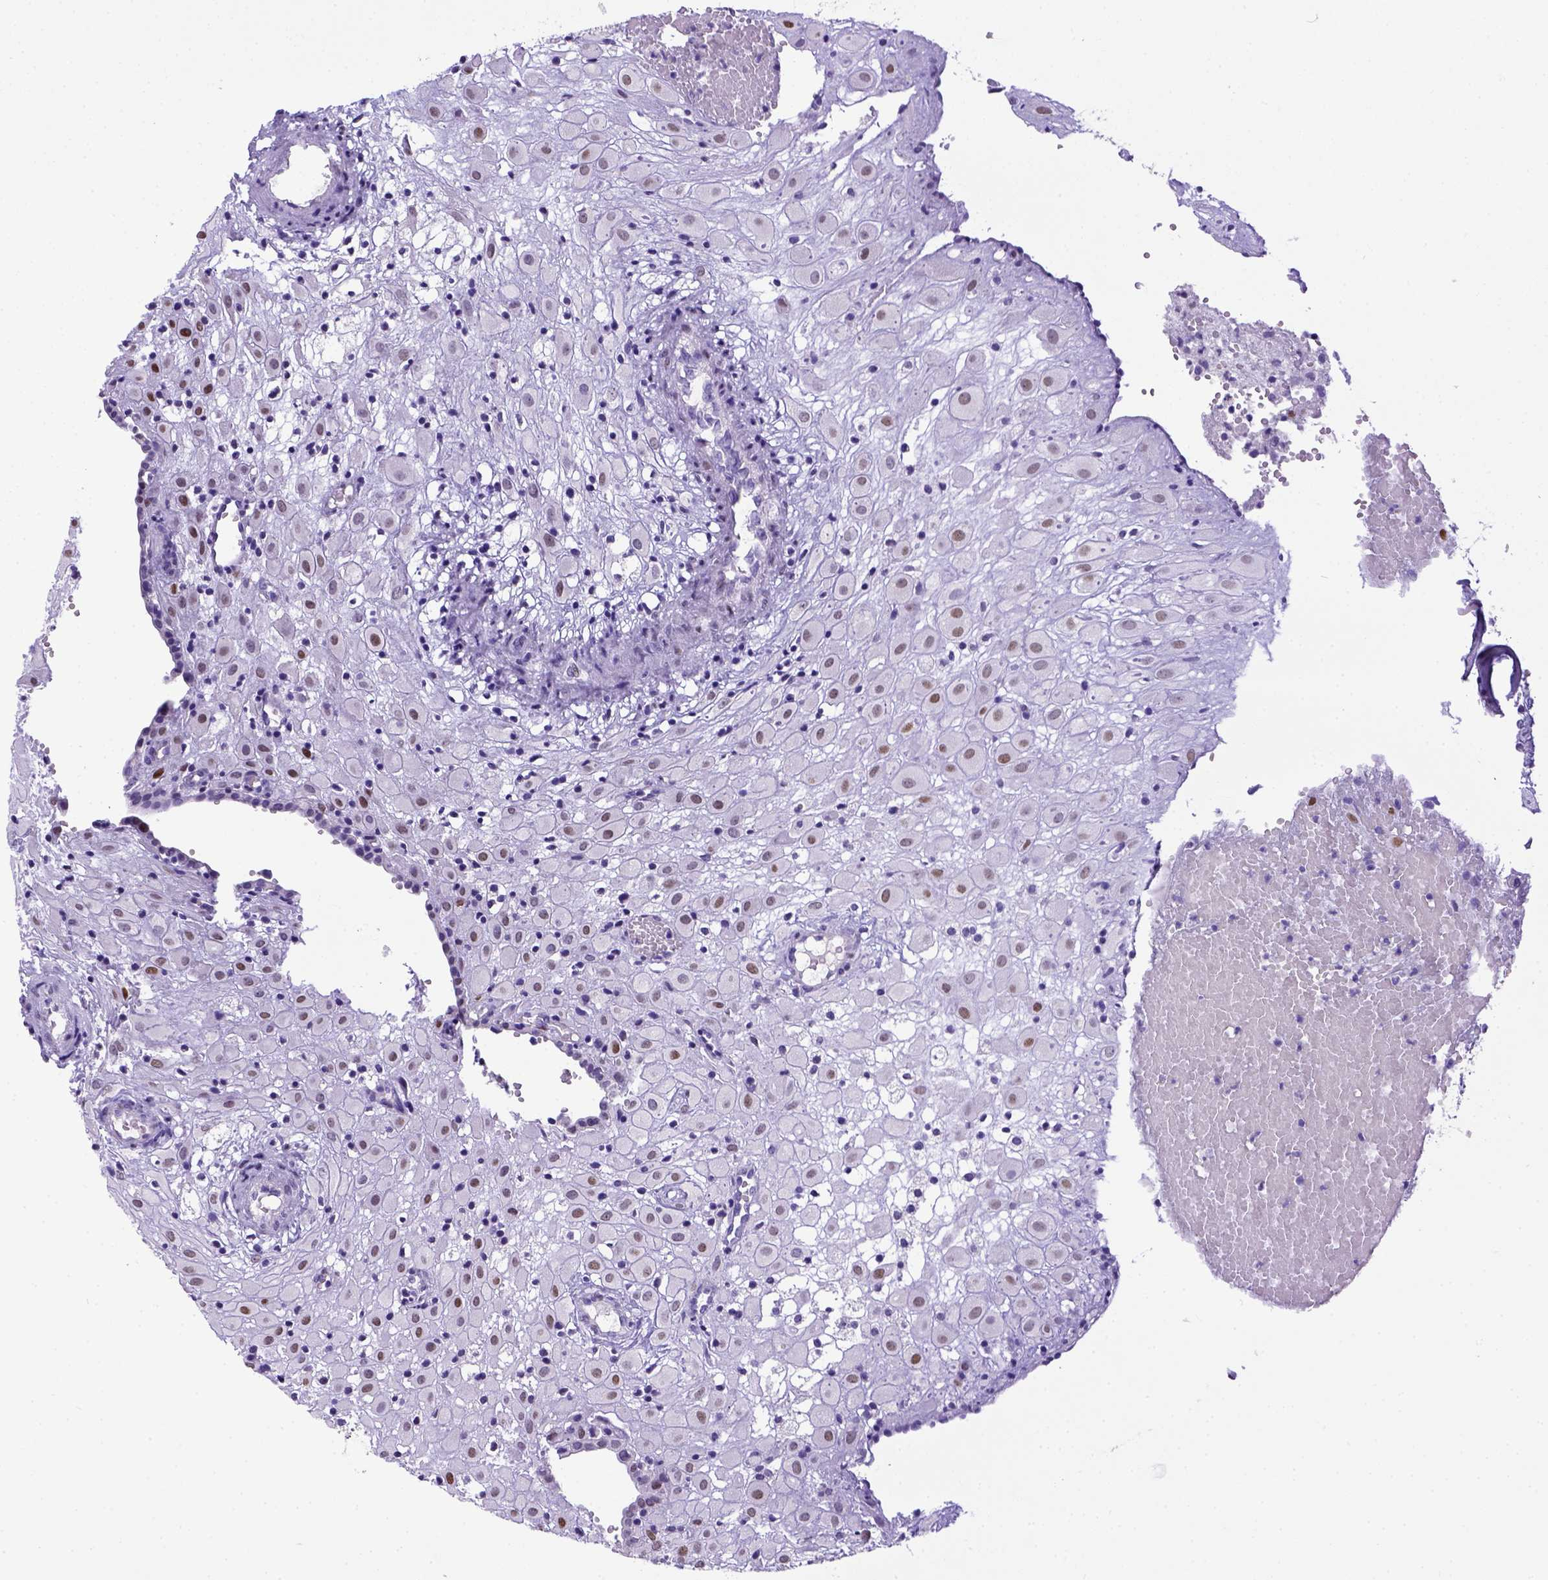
{"staining": {"intensity": "weak", "quantity": "25%-75%", "location": "nuclear"}, "tissue": "placenta", "cell_type": "Decidual cells", "image_type": "normal", "snomed": [{"axis": "morphology", "description": "Normal tissue, NOS"}, {"axis": "topography", "description": "Placenta"}], "caption": "IHC staining of benign placenta, which shows low levels of weak nuclear staining in about 25%-75% of decidual cells indicating weak nuclear protein staining. The staining was performed using DAB (3,3'-diaminobenzidine) (brown) for protein detection and nuclei were counterstained in hematoxylin (blue).", "gene": "ESR1", "patient": {"sex": "female", "age": 24}}